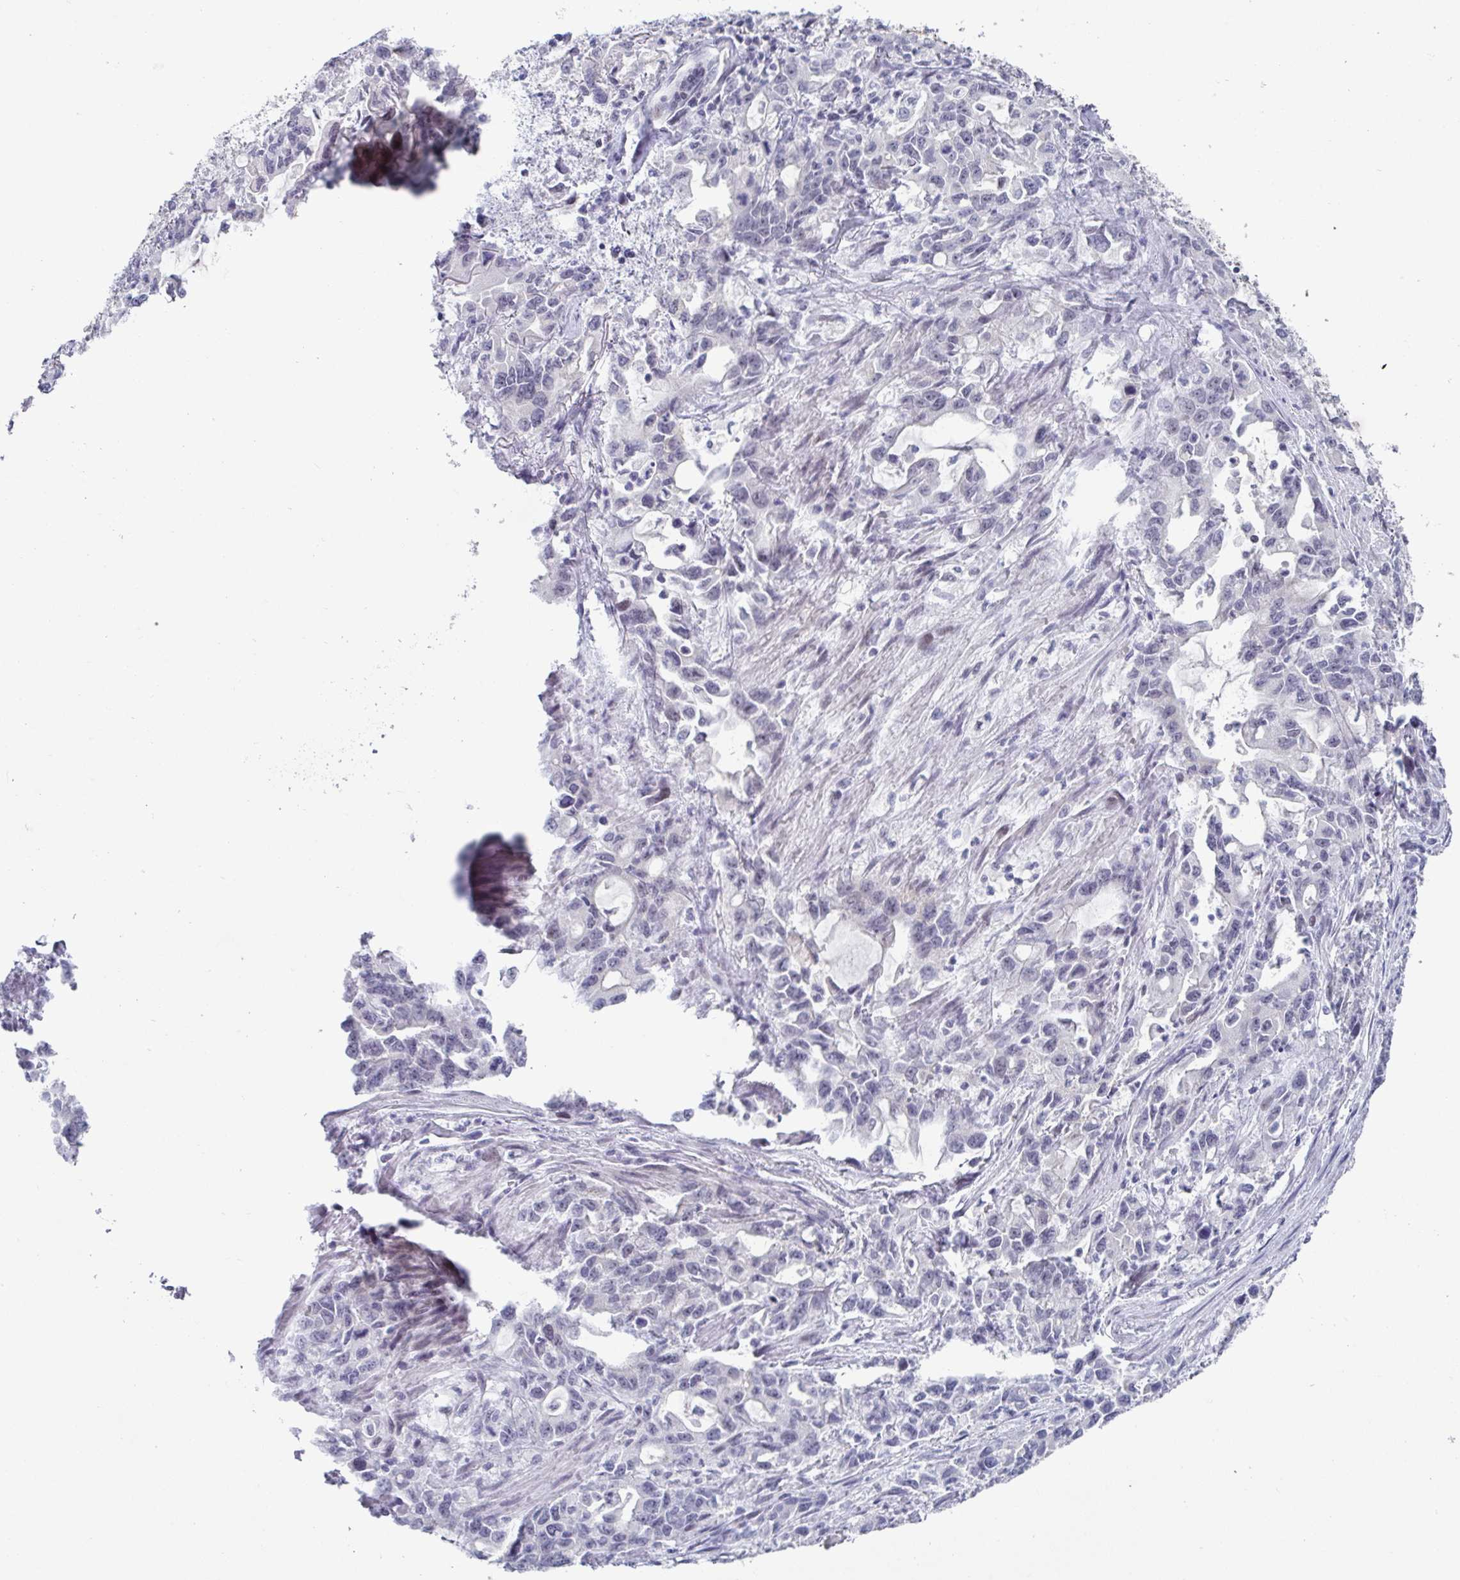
{"staining": {"intensity": "negative", "quantity": "none", "location": "none"}, "tissue": "stomach cancer", "cell_type": "Tumor cells", "image_type": "cancer", "snomed": [{"axis": "morphology", "description": "Adenocarcinoma, NOS"}, {"axis": "topography", "description": "Stomach, upper"}], "caption": "Histopathology image shows no significant protein expression in tumor cells of stomach cancer.", "gene": "VSIG10L", "patient": {"sex": "male", "age": 85}}